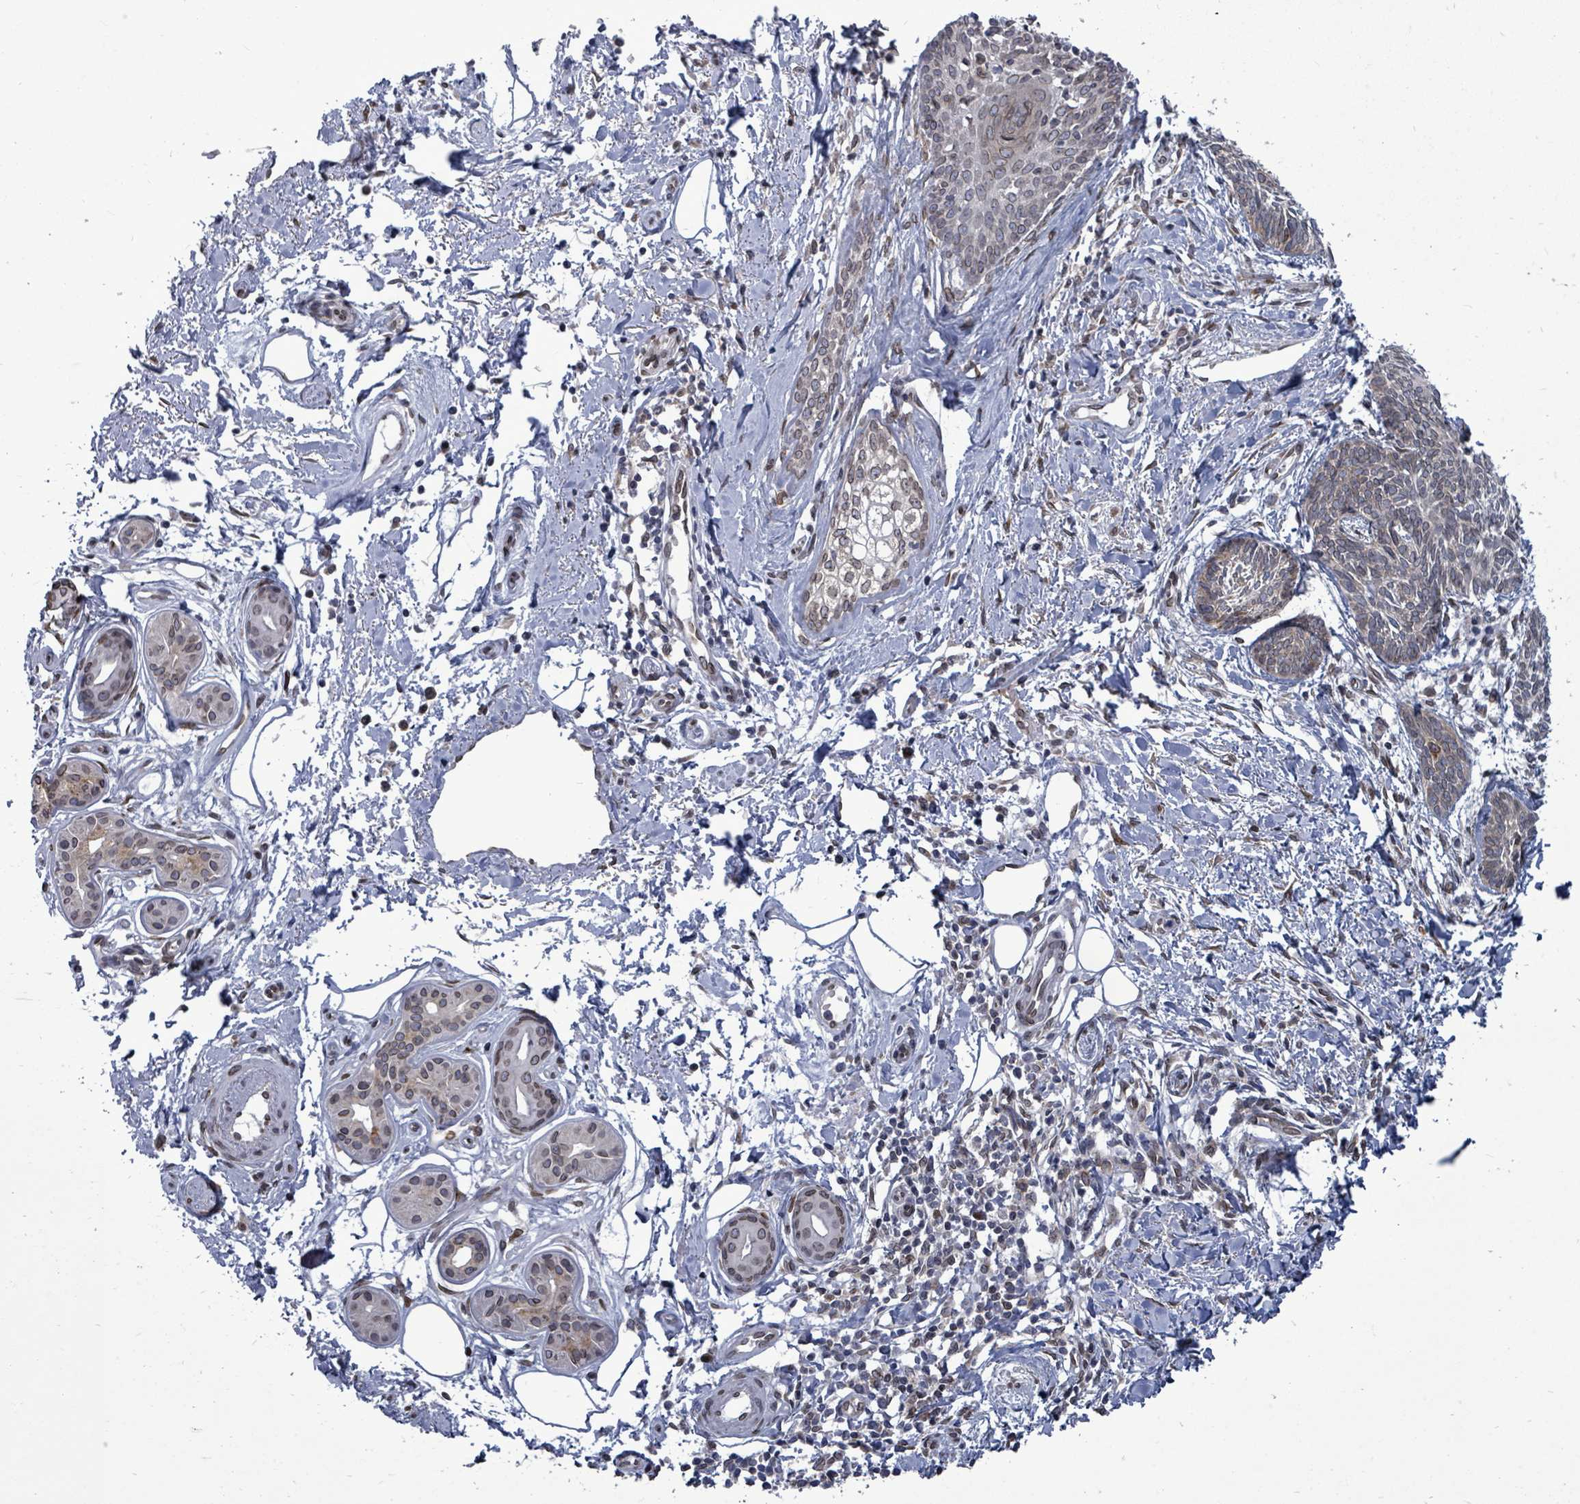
{"staining": {"intensity": "weak", "quantity": ">75%", "location": "cytoplasmic/membranous,nuclear"}, "tissue": "skin cancer", "cell_type": "Tumor cells", "image_type": "cancer", "snomed": [{"axis": "morphology", "description": "Basal cell carcinoma"}, {"axis": "topography", "description": "Skin"}], "caption": "A brown stain shows weak cytoplasmic/membranous and nuclear expression of a protein in human skin cancer tumor cells.", "gene": "ARFGAP1", "patient": {"sex": "female", "age": 81}}